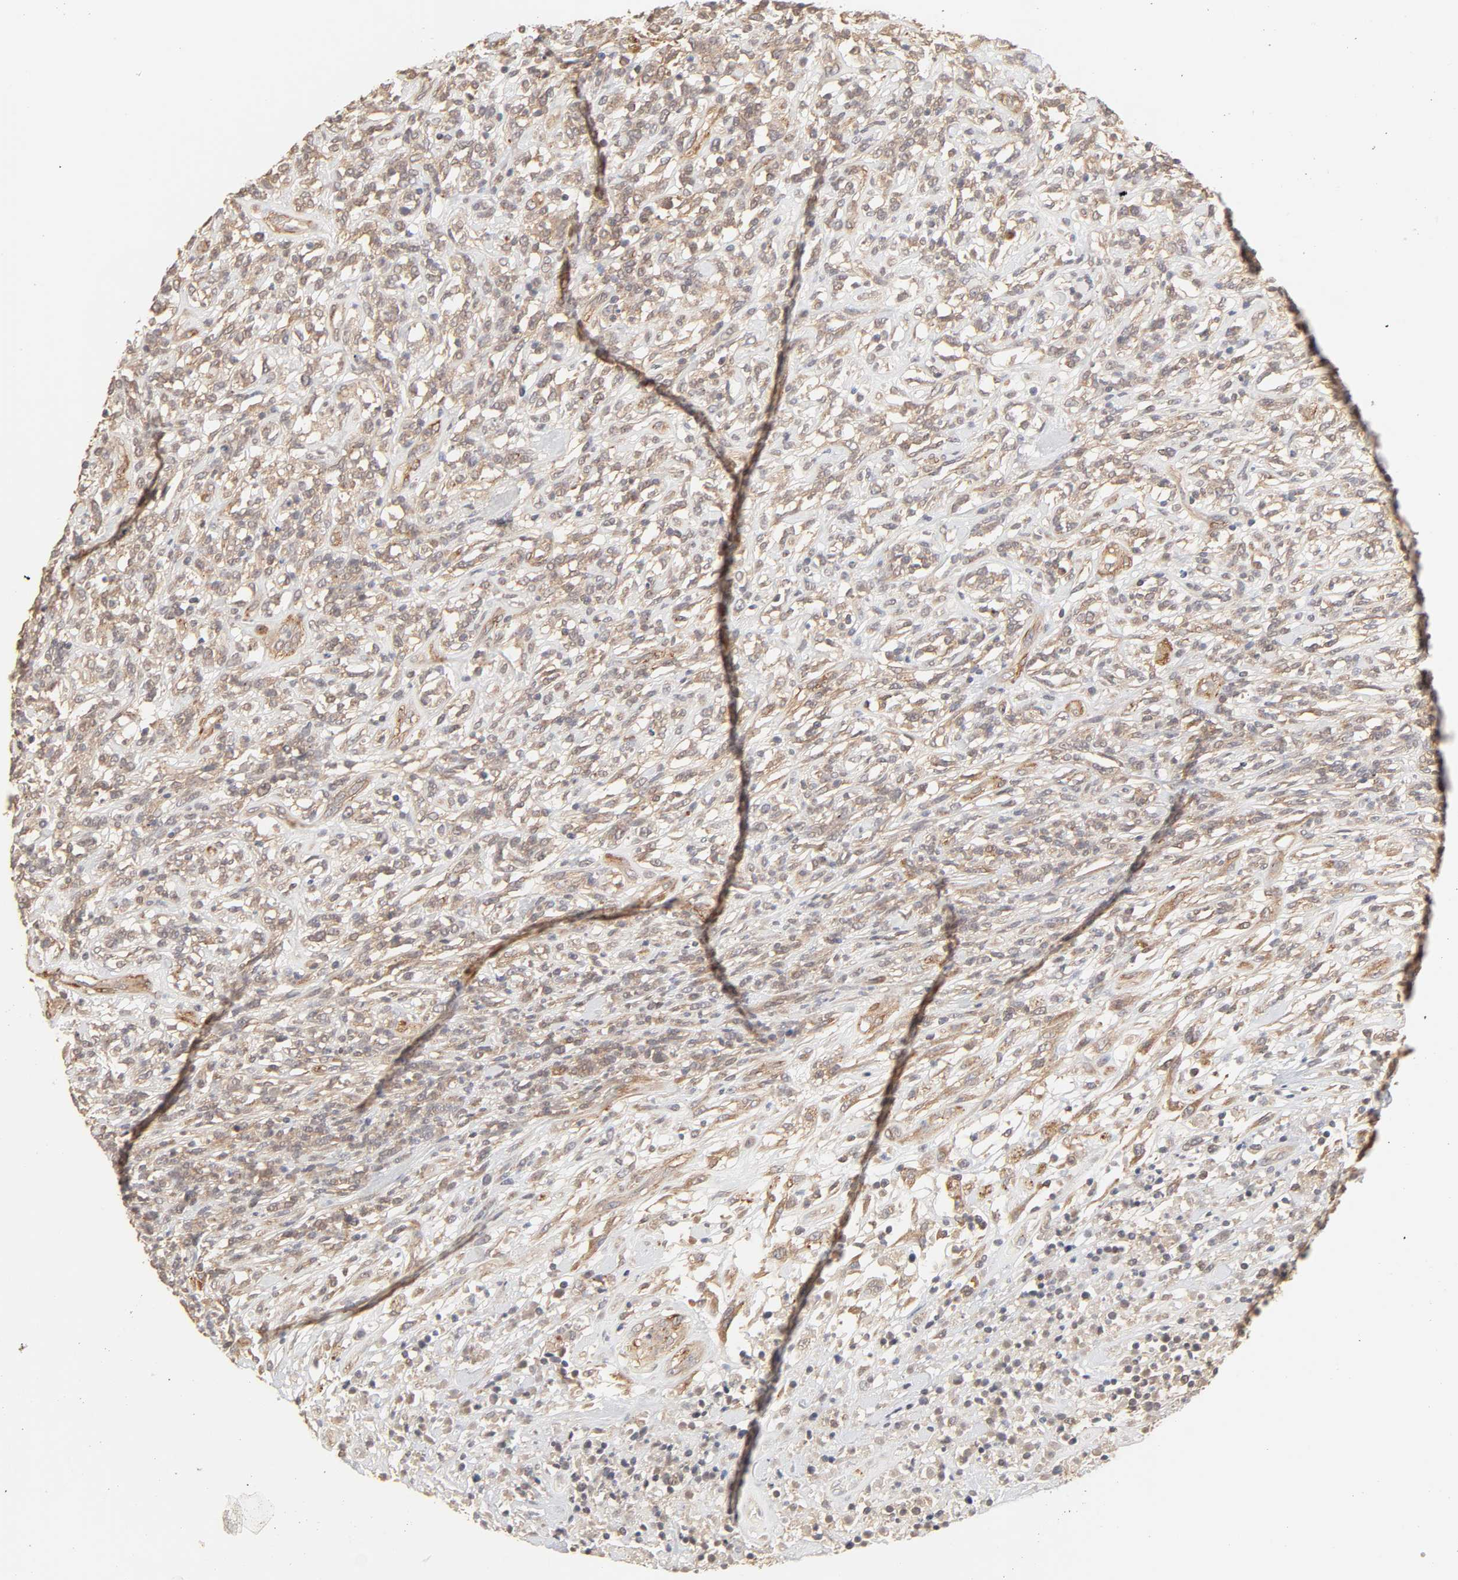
{"staining": {"intensity": "moderate", "quantity": ">75%", "location": "cytoplasmic/membranous"}, "tissue": "lymphoma", "cell_type": "Tumor cells", "image_type": "cancer", "snomed": [{"axis": "morphology", "description": "Malignant lymphoma, non-Hodgkin's type, High grade"}, {"axis": "topography", "description": "Lymph node"}], "caption": "Malignant lymphoma, non-Hodgkin's type (high-grade) stained with immunohistochemistry (IHC) displays moderate cytoplasmic/membranous positivity in about >75% of tumor cells.", "gene": "EPS8", "patient": {"sex": "female", "age": 73}}